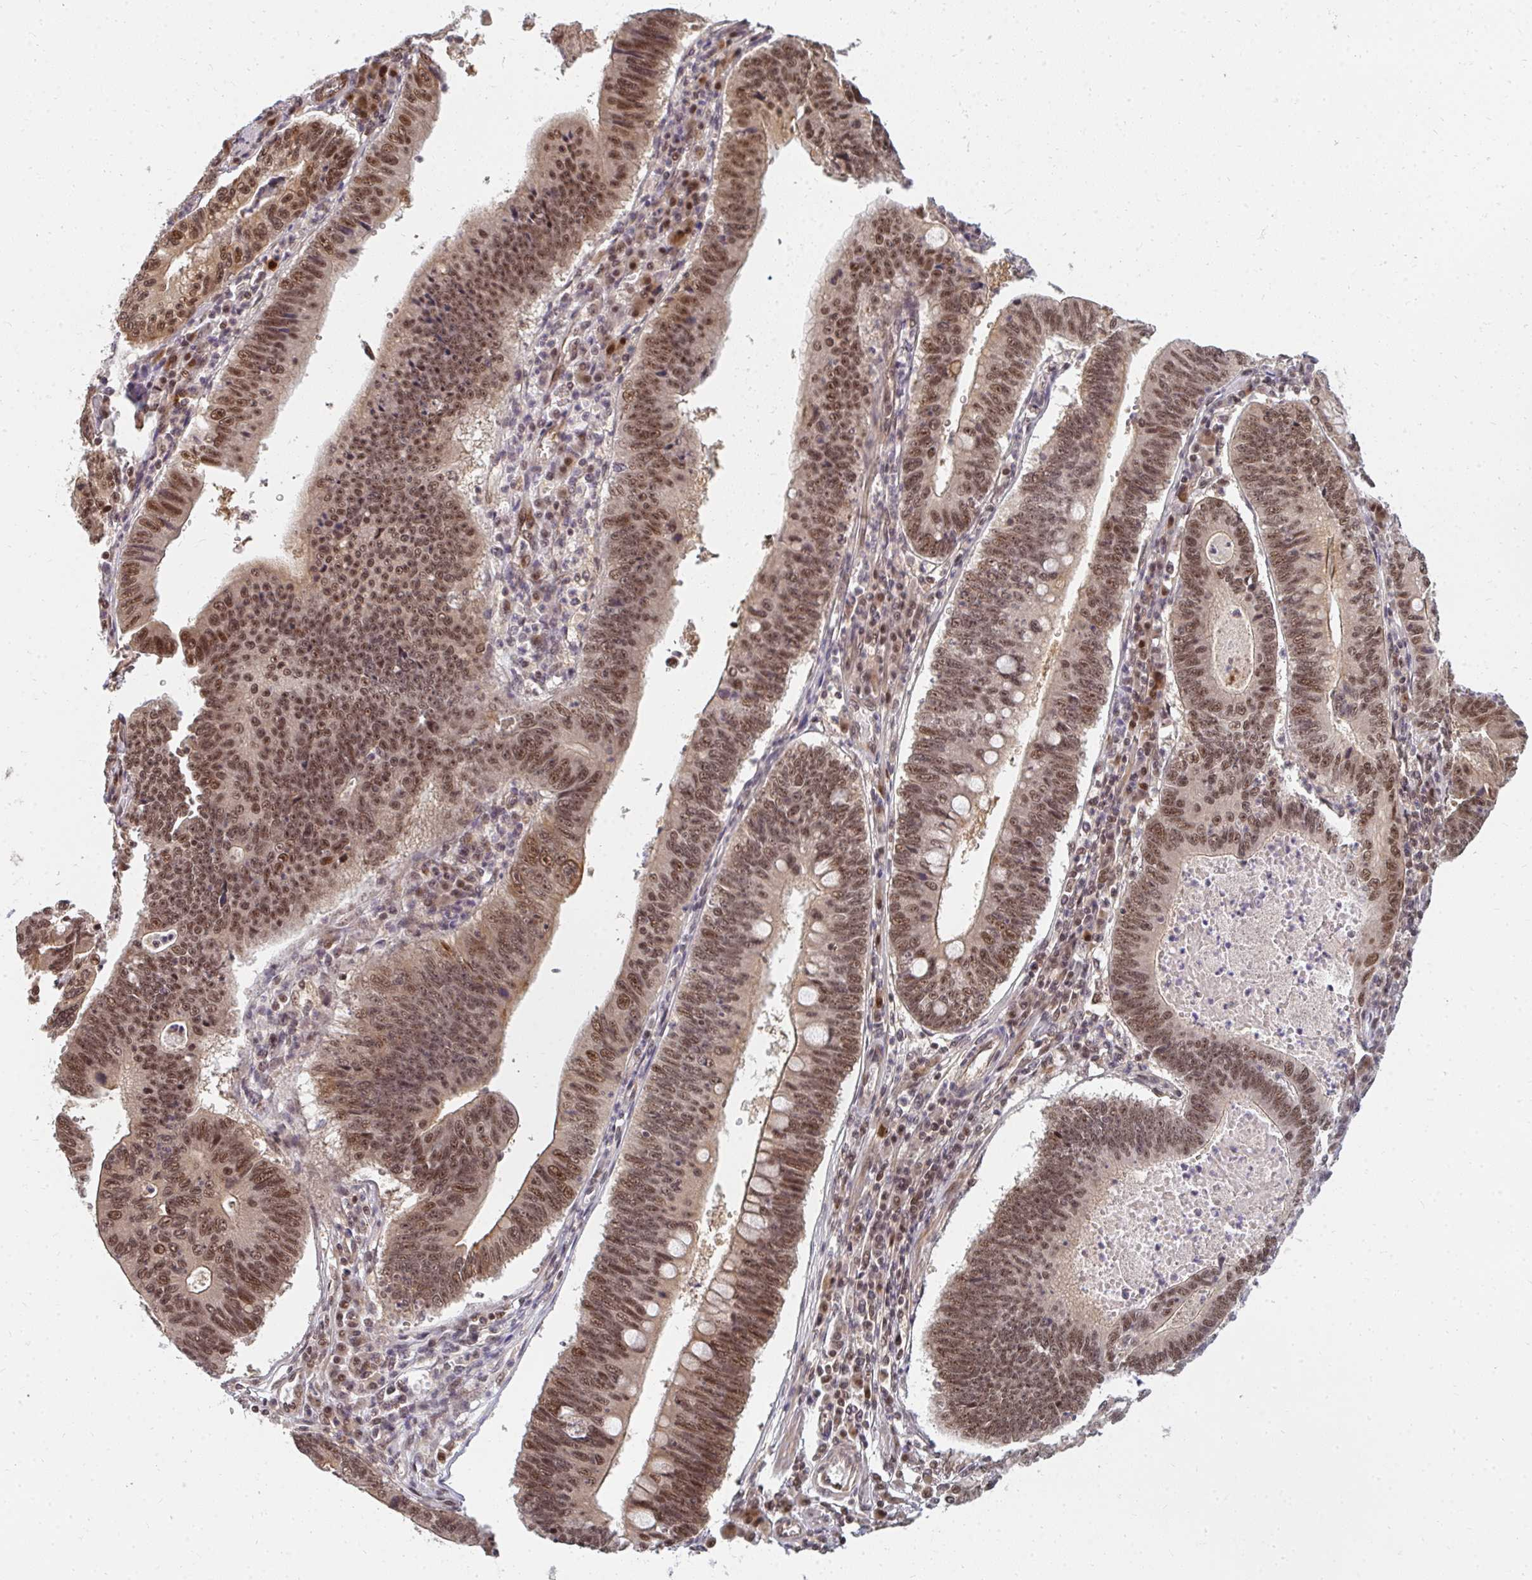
{"staining": {"intensity": "moderate", "quantity": ">75%", "location": "cytoplasmic/membranous,nuclear"}, "tissue": "stomach cancer", "cell_type": "Tumor cells", "image_type": "cancer", "snomed": [{"axis": "morphology", "description": "Adenocarcinoma, NOS"}, {"axis": "topography", "description": "Stomach"}], "caption": "A photomicrograph of stomach cancer (adenocarcinoma) stained for a protein exhibits moderate cytoplasmic/membranous and nuclear brown staining in tumor cells.", "gene": "GTF3C6", "patient": {"sex": "male", "age": 59}}